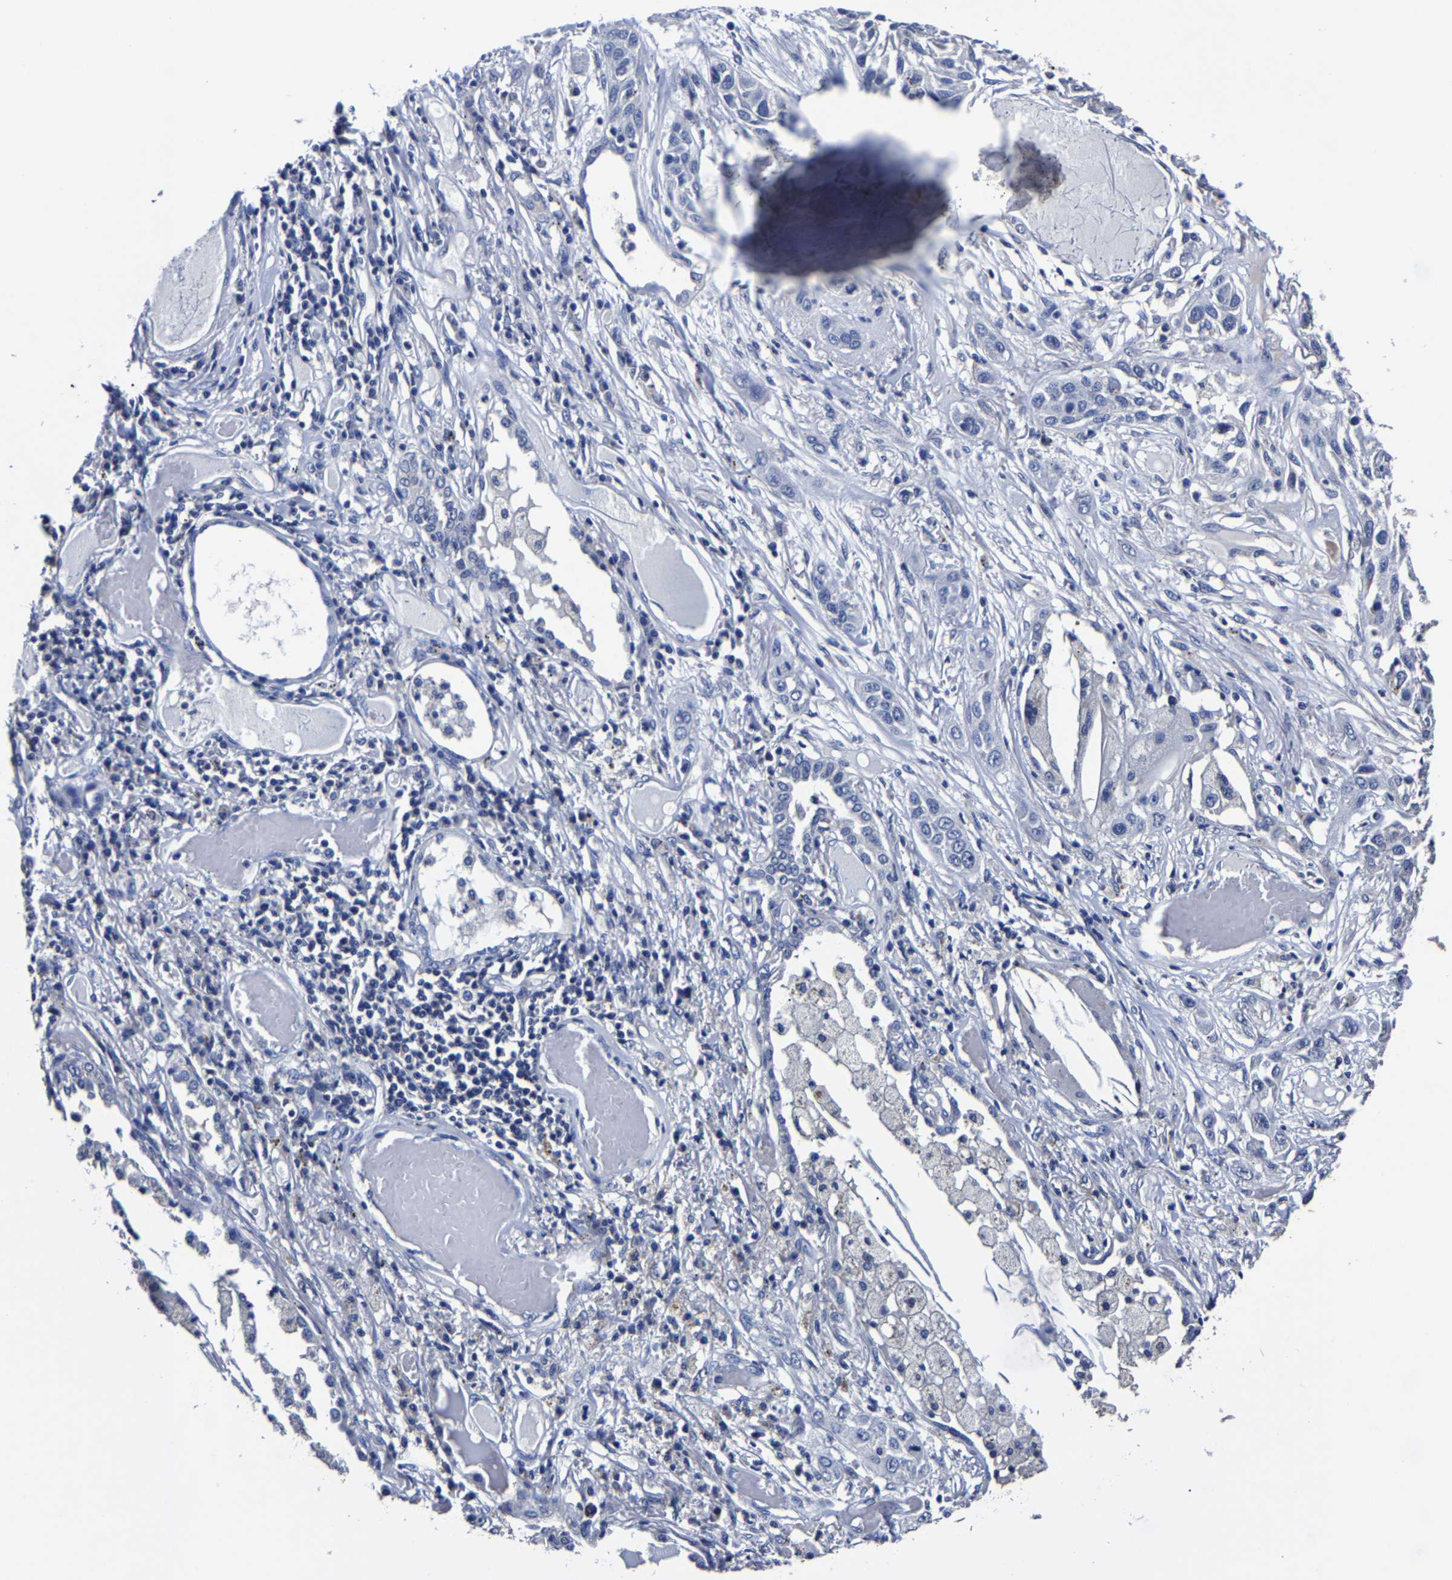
{"staining": {"intensity": "negative", "quantity": "none", "location": "none"}, "tissue": "lung cancer", "cell_type": "Tumor cells", "image_type": "cancer", "snomed": [{"axis": "morphology", "description": "Squamous cell carcinoma, NOS"}, {"axis": "topography", "description": "Lung"}], "caption": "IHC photomicrograph of neoplastic tissue: human lung squamous cell carcinoma stained with DAB displays no significant protein staining in tumor cells.", "gene": "AKAP4", "patient": {"sex": "male", "age": 71}}